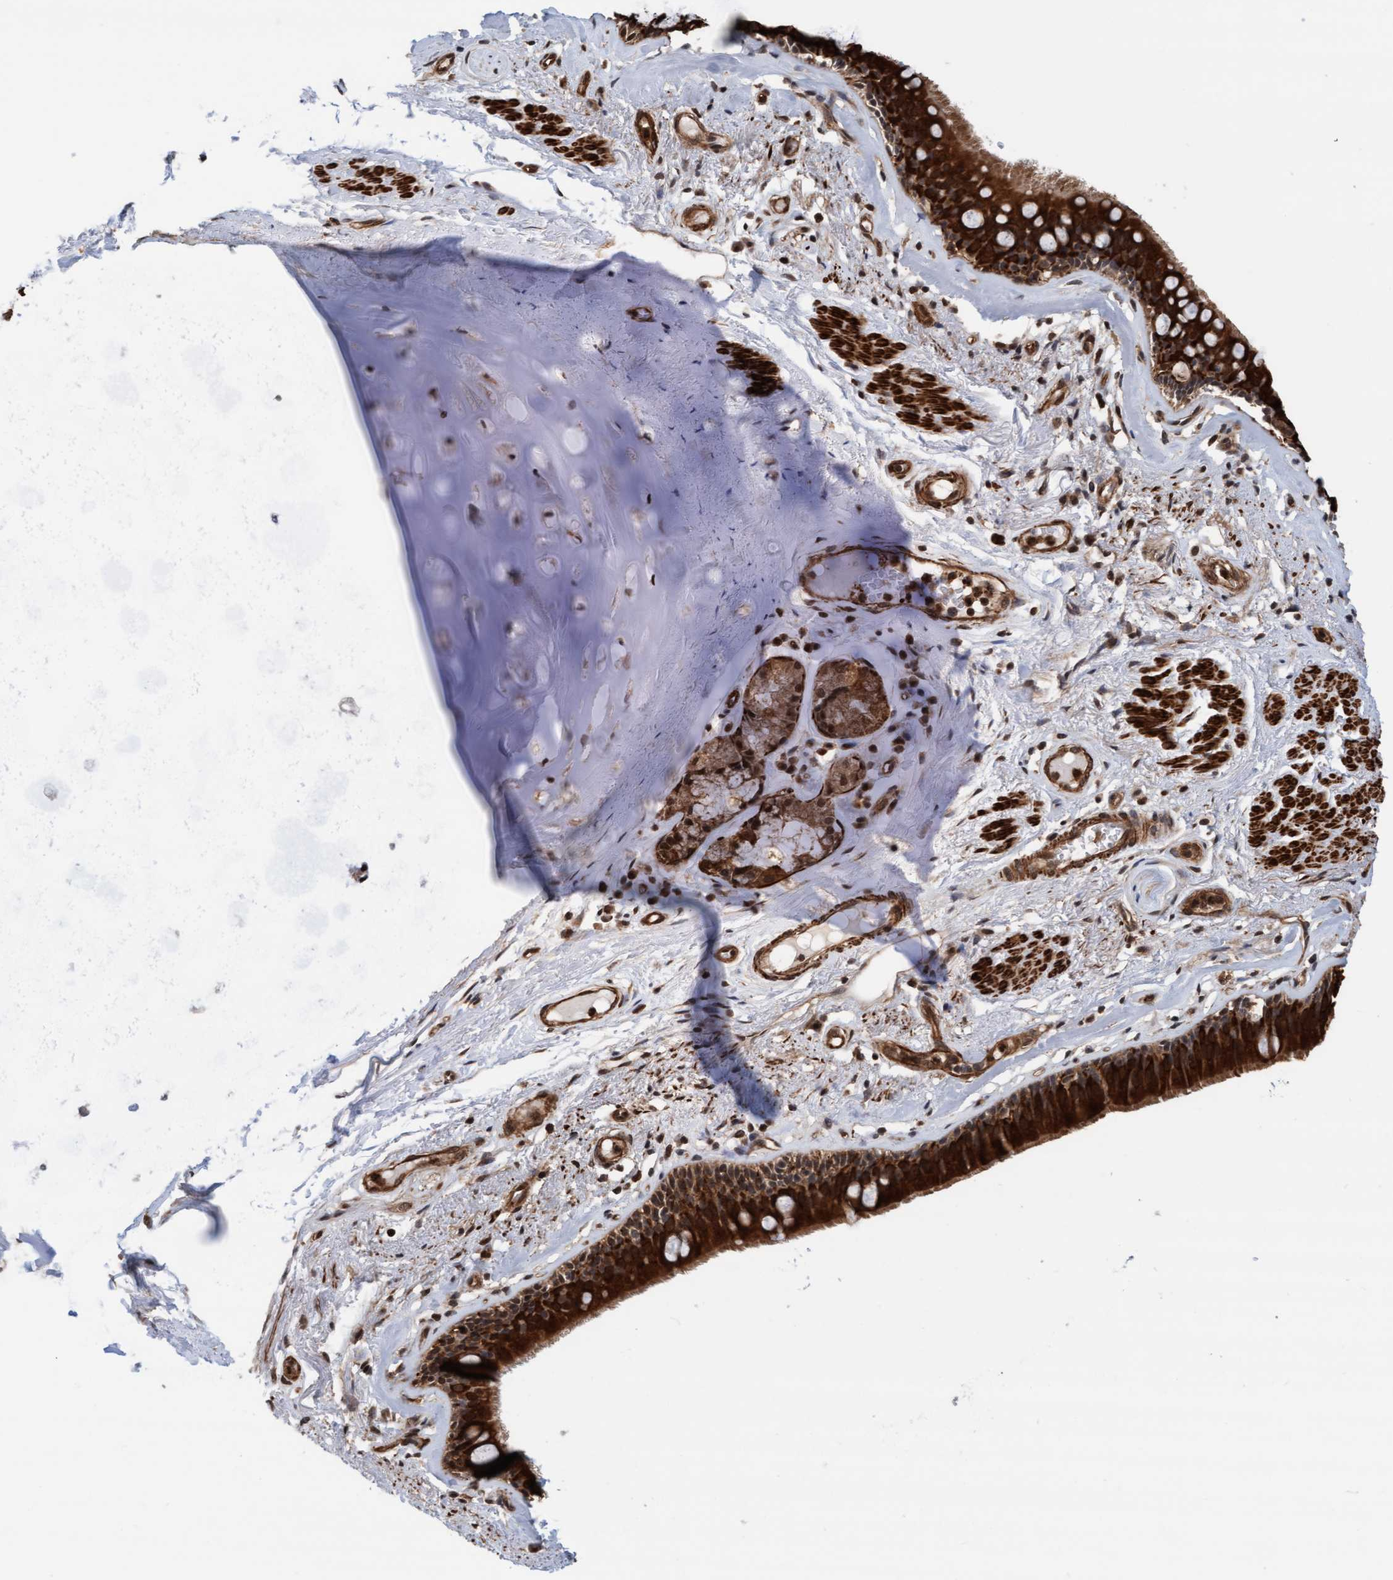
{"staining": {"intensity": "strong", "quantity": ">75%", "location": "cytoplasmic/membranous"}, "tissue": "bronchus", "cell_type": "Respiratory epithelial cells", "image_type": "normal", "snomed": [{"axis": "morphology", "description": "Normal tissue, NOS"}, {"axis": "topography", "description": "Cartilage tissue"}], "caption": "A brown stain labels strong cytoplasmic/membranous positivity of a protein in respiratory epithelial cells of normal bronchus.", "gene": "STXBP4", "patient": {"sex": "female", "age": 63}}